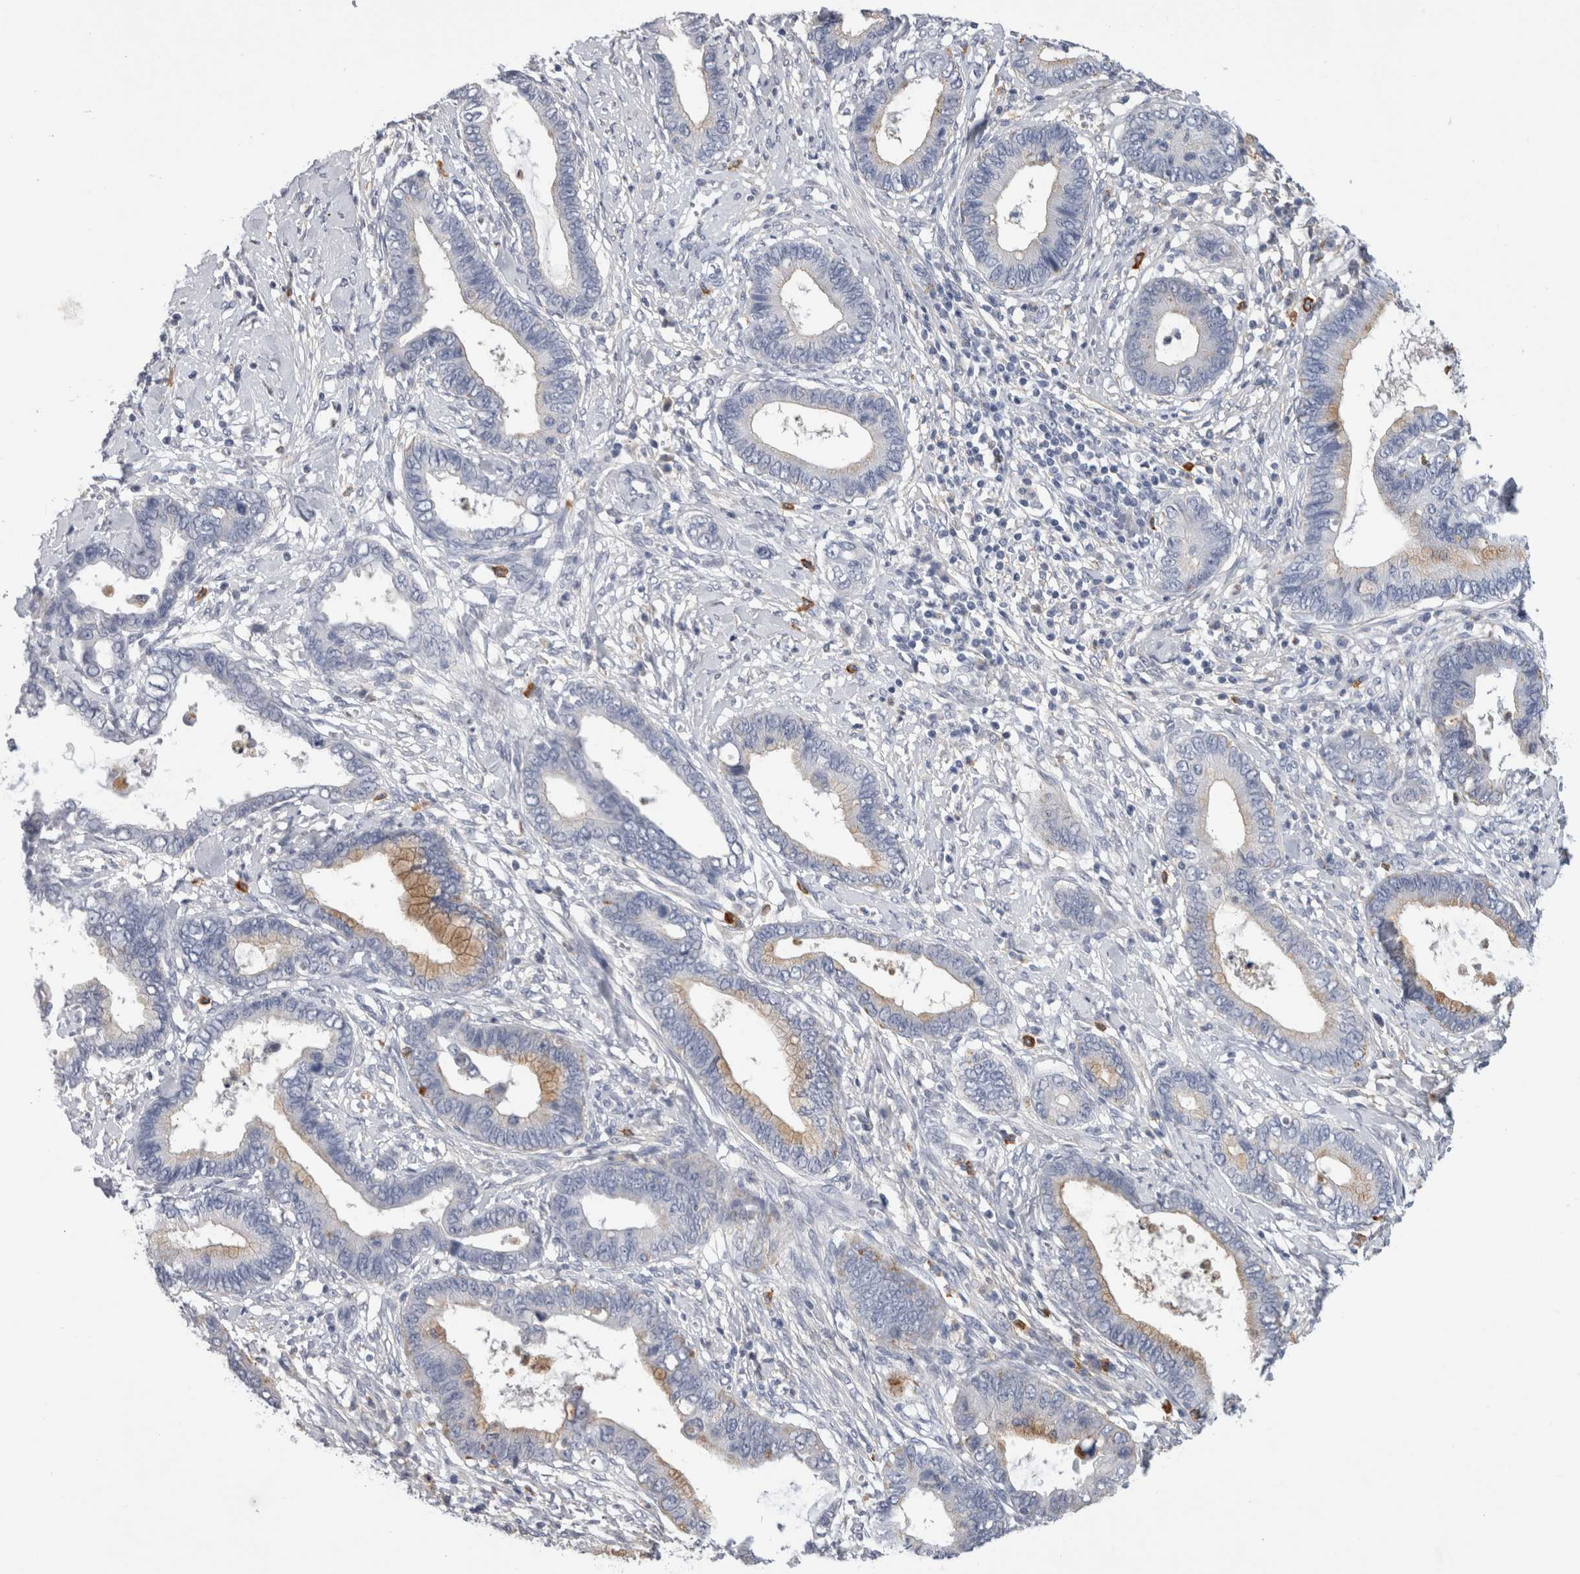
{"staining": {"intensity": "moderate", "quantity": "25%-75%", "location": "cytoplasmic/membranous"}, "tissue": "cervical cancer", "cell_type": "Tumor cells", "image_type": "cancer", "snomed": [{"axis": "morphology", "description": "Adenocarcinoma, NOS"}, {"axis": "topography", "description": "Cervix"}], "caption": "An image of cervical cancer (adenocarcinoma) stained for a protein reveals moderate cytoplasmic/membranous brown staining in tumor cells.", "gene": "CD63", "patient": {"sex": "female", "age": 44}}